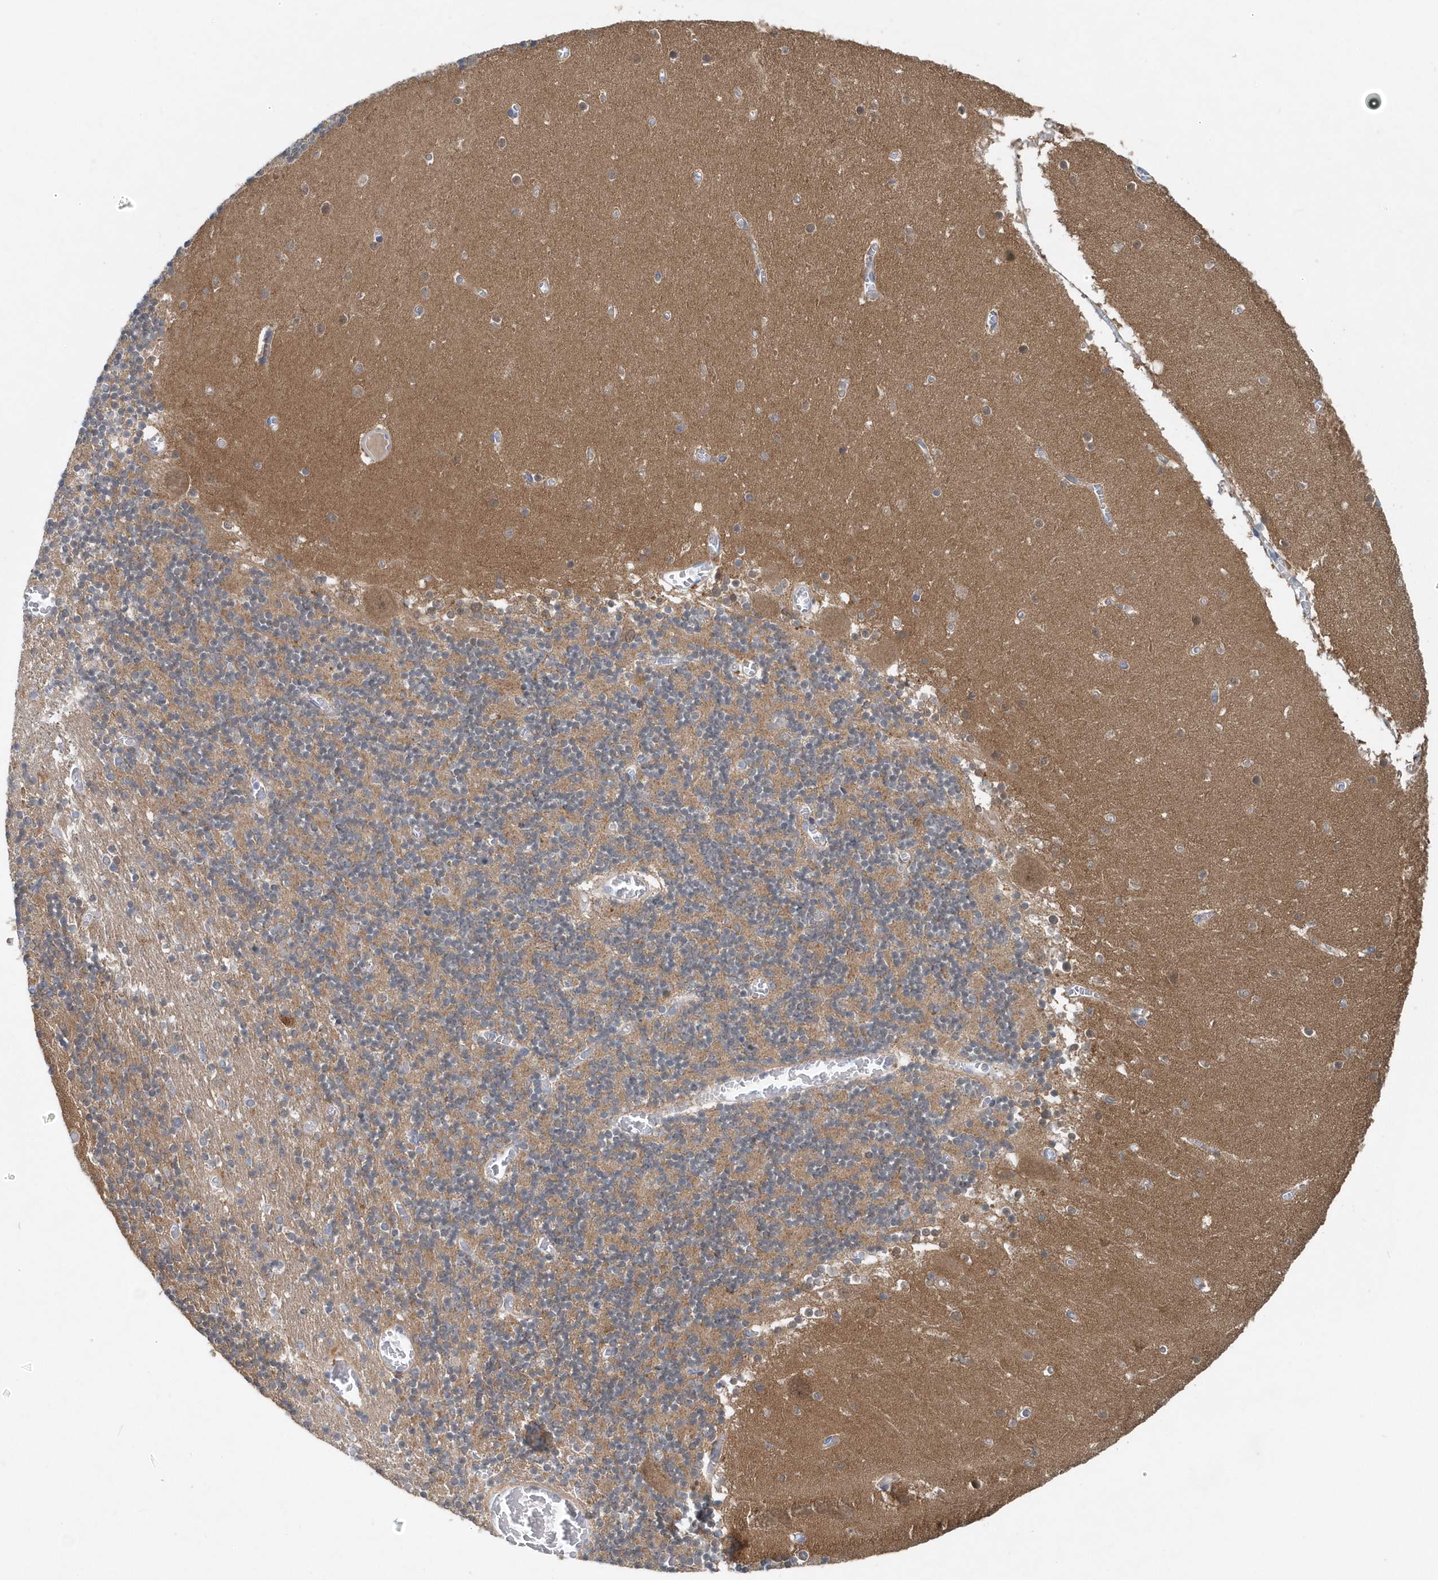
{"staining": {"intensity": "weak", "quantity": ">75%", "location": "cytoplasmic/membranous"}, "tissue": "cerebellum", "cell_type": "Cells in granular layer", "image_type": "normal", "snomed": [{"axis": "morphology", "description": "Normal tissue, NOS"}, {"axis": "topography", "description": "Cerebellum"}], "caption": "Immunohistochemical staining of benign human cerebellum reveals low levels of weak cytoplasmic/membranous expression in about >75% of cells in granular layer.", "gene": "PFN2", "patient": {"sex": "female", "age": 28}}